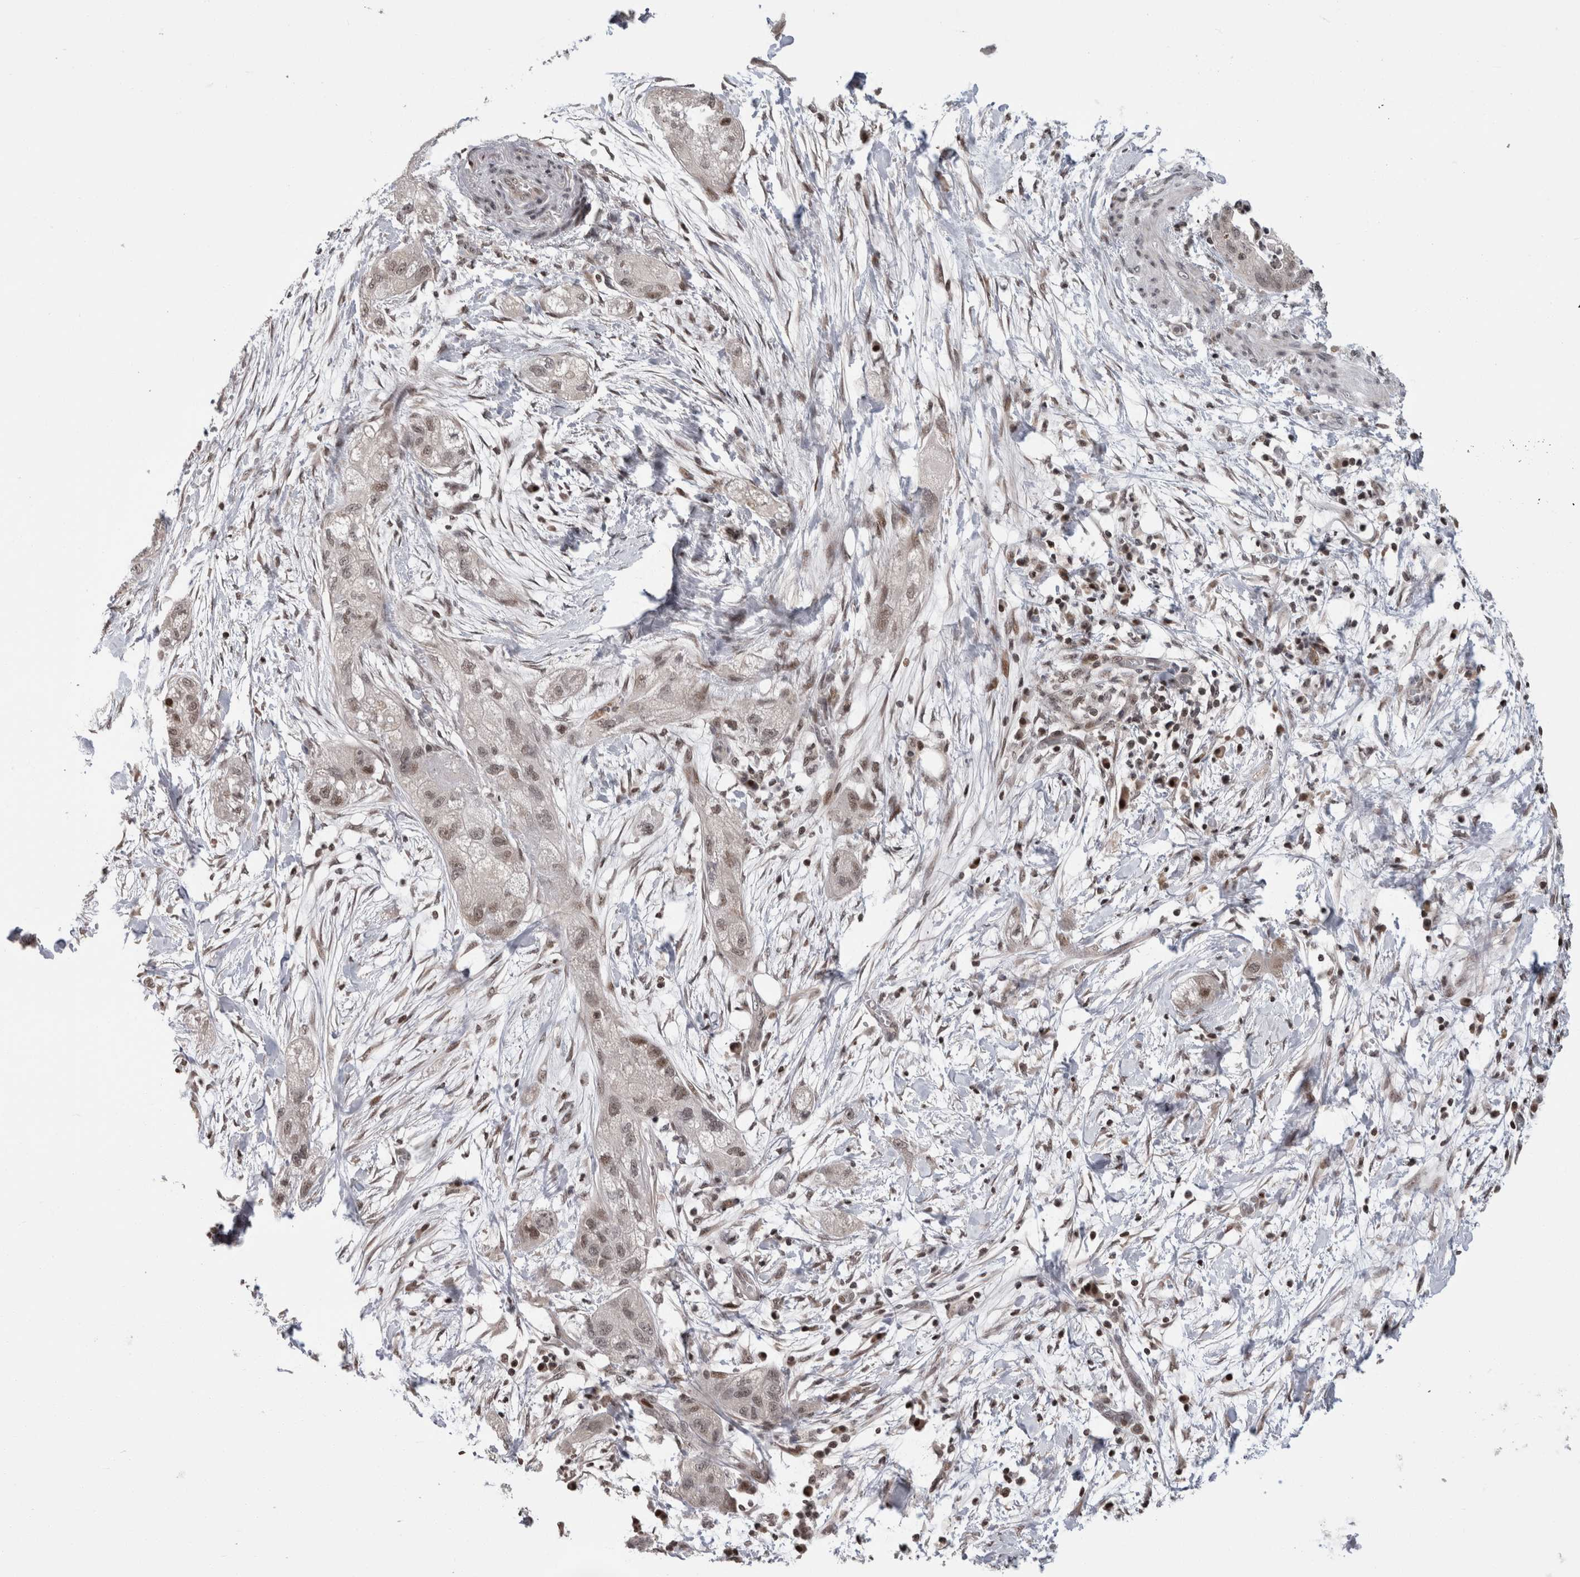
{"staining": {"intensity": "weak", "quantity": "25%-75%", "location": "nuclear"}, "tissue": "pancreatic cancer", "cell_type": "Tumor cells", "image_type": "cancer", "snomed": [{"axis": "morphology", "description": "Adenocarcinoma, NOS"}, {"axis": "topography", "description": "Pancreas"}], "caption": "Brown immunohistochemical staining in pancreatic cancer shows weak nuclear positivity in about 25%-75% of tumor cells. (DAB IHC, brown staining for protein, blue staining for nuclei).", "gene": "ZBTB11", "patient": {"sex": "female", "age": 78}}